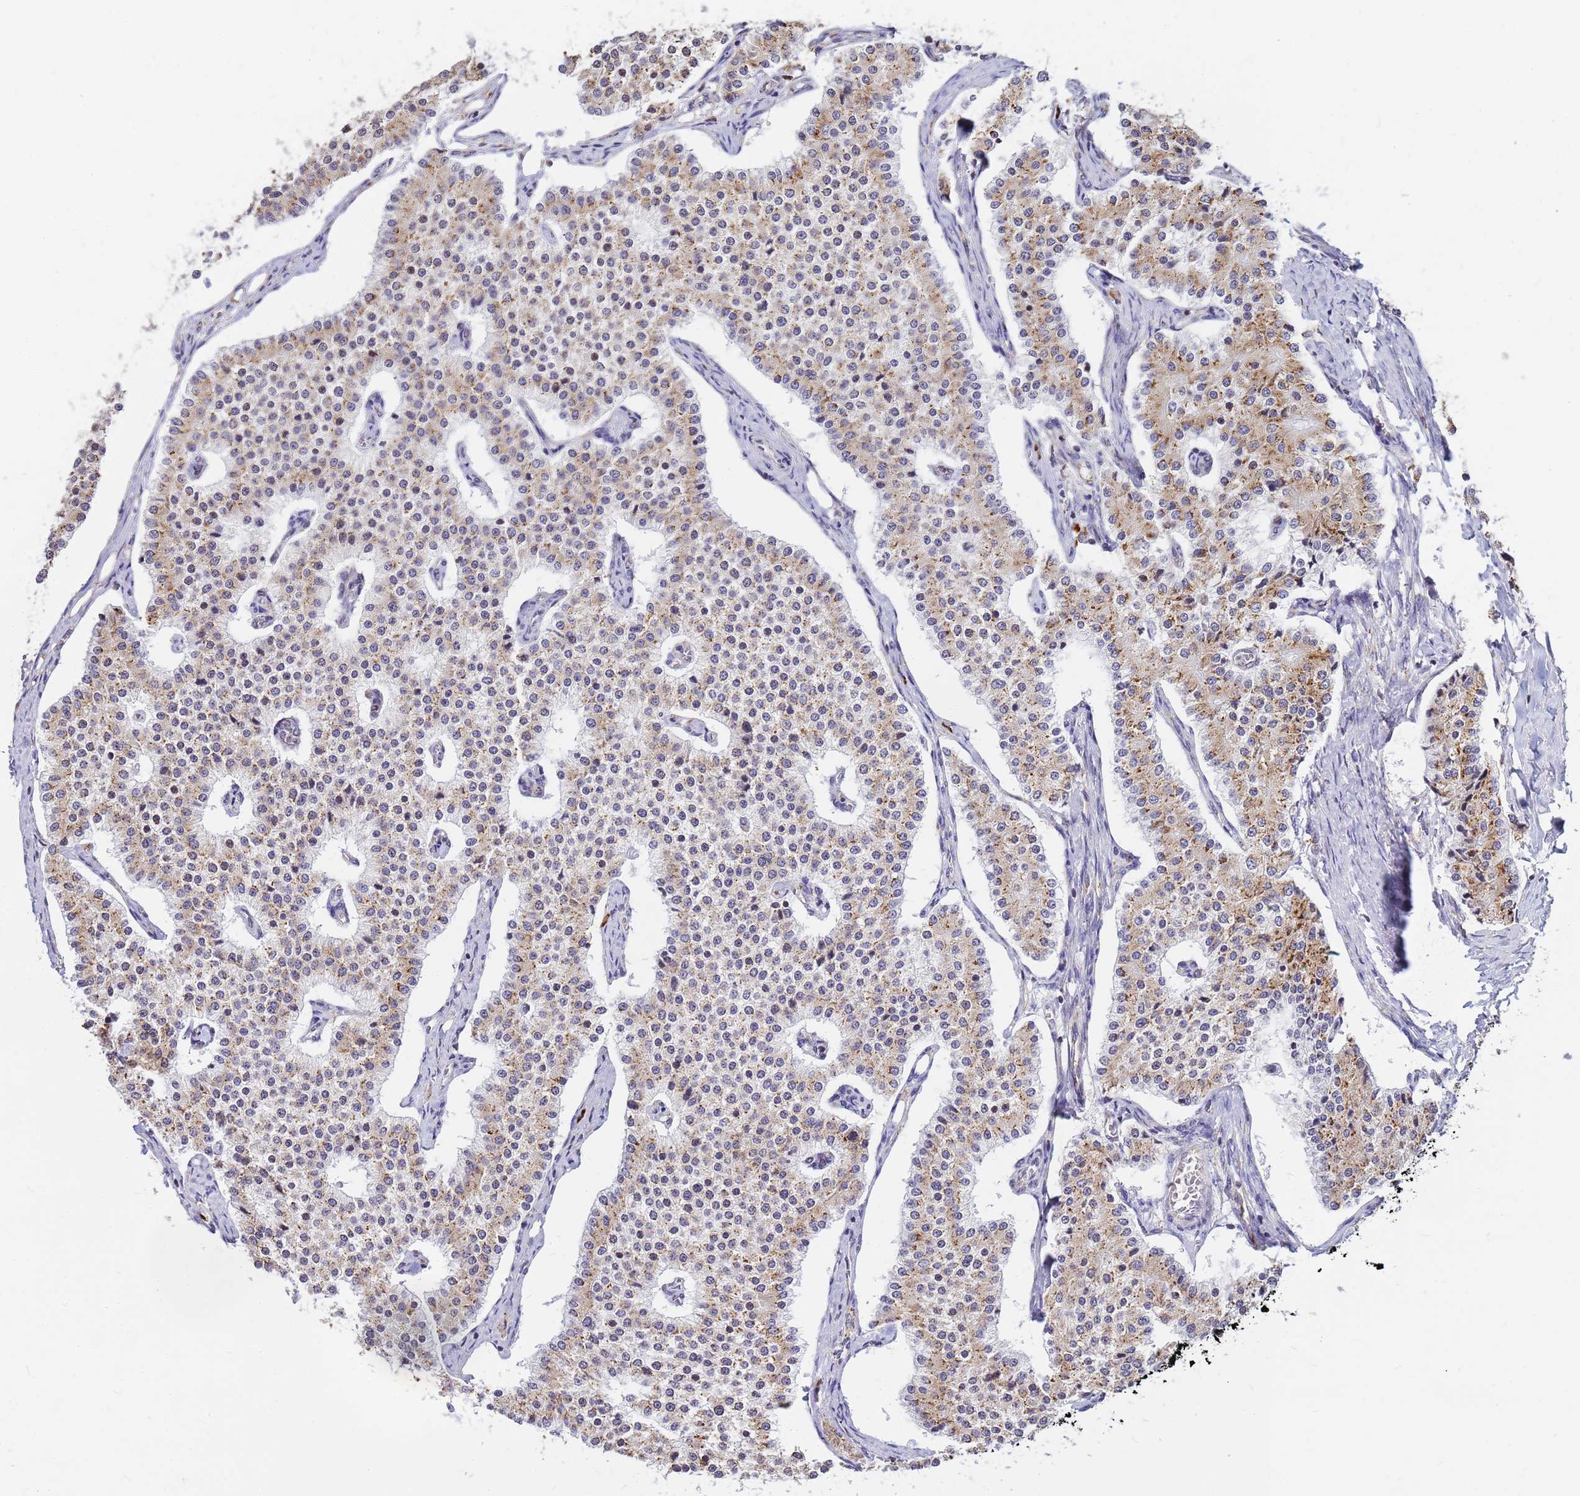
{"staining": {"intensity": "moderate", "quantity": ">75%", "location": "cytoplasmic/membranous"}, "tissue": "carcinoid", "cell_type": "Tumor cells", "image_type": "cancer", "snomed": [{"axis": "morphology", "description": "Carcinoid, malignant, NOS"}, {"axis": "topography", "description": "Colon"}], "caption": "Human carcinoid stained for a protein (brown) shows moderate cytoplasmic/membranous positive positivity in approximately >75% of tumor cells.", "gene": "SSR4", "patient": {"sex": "female", "age": 52}}